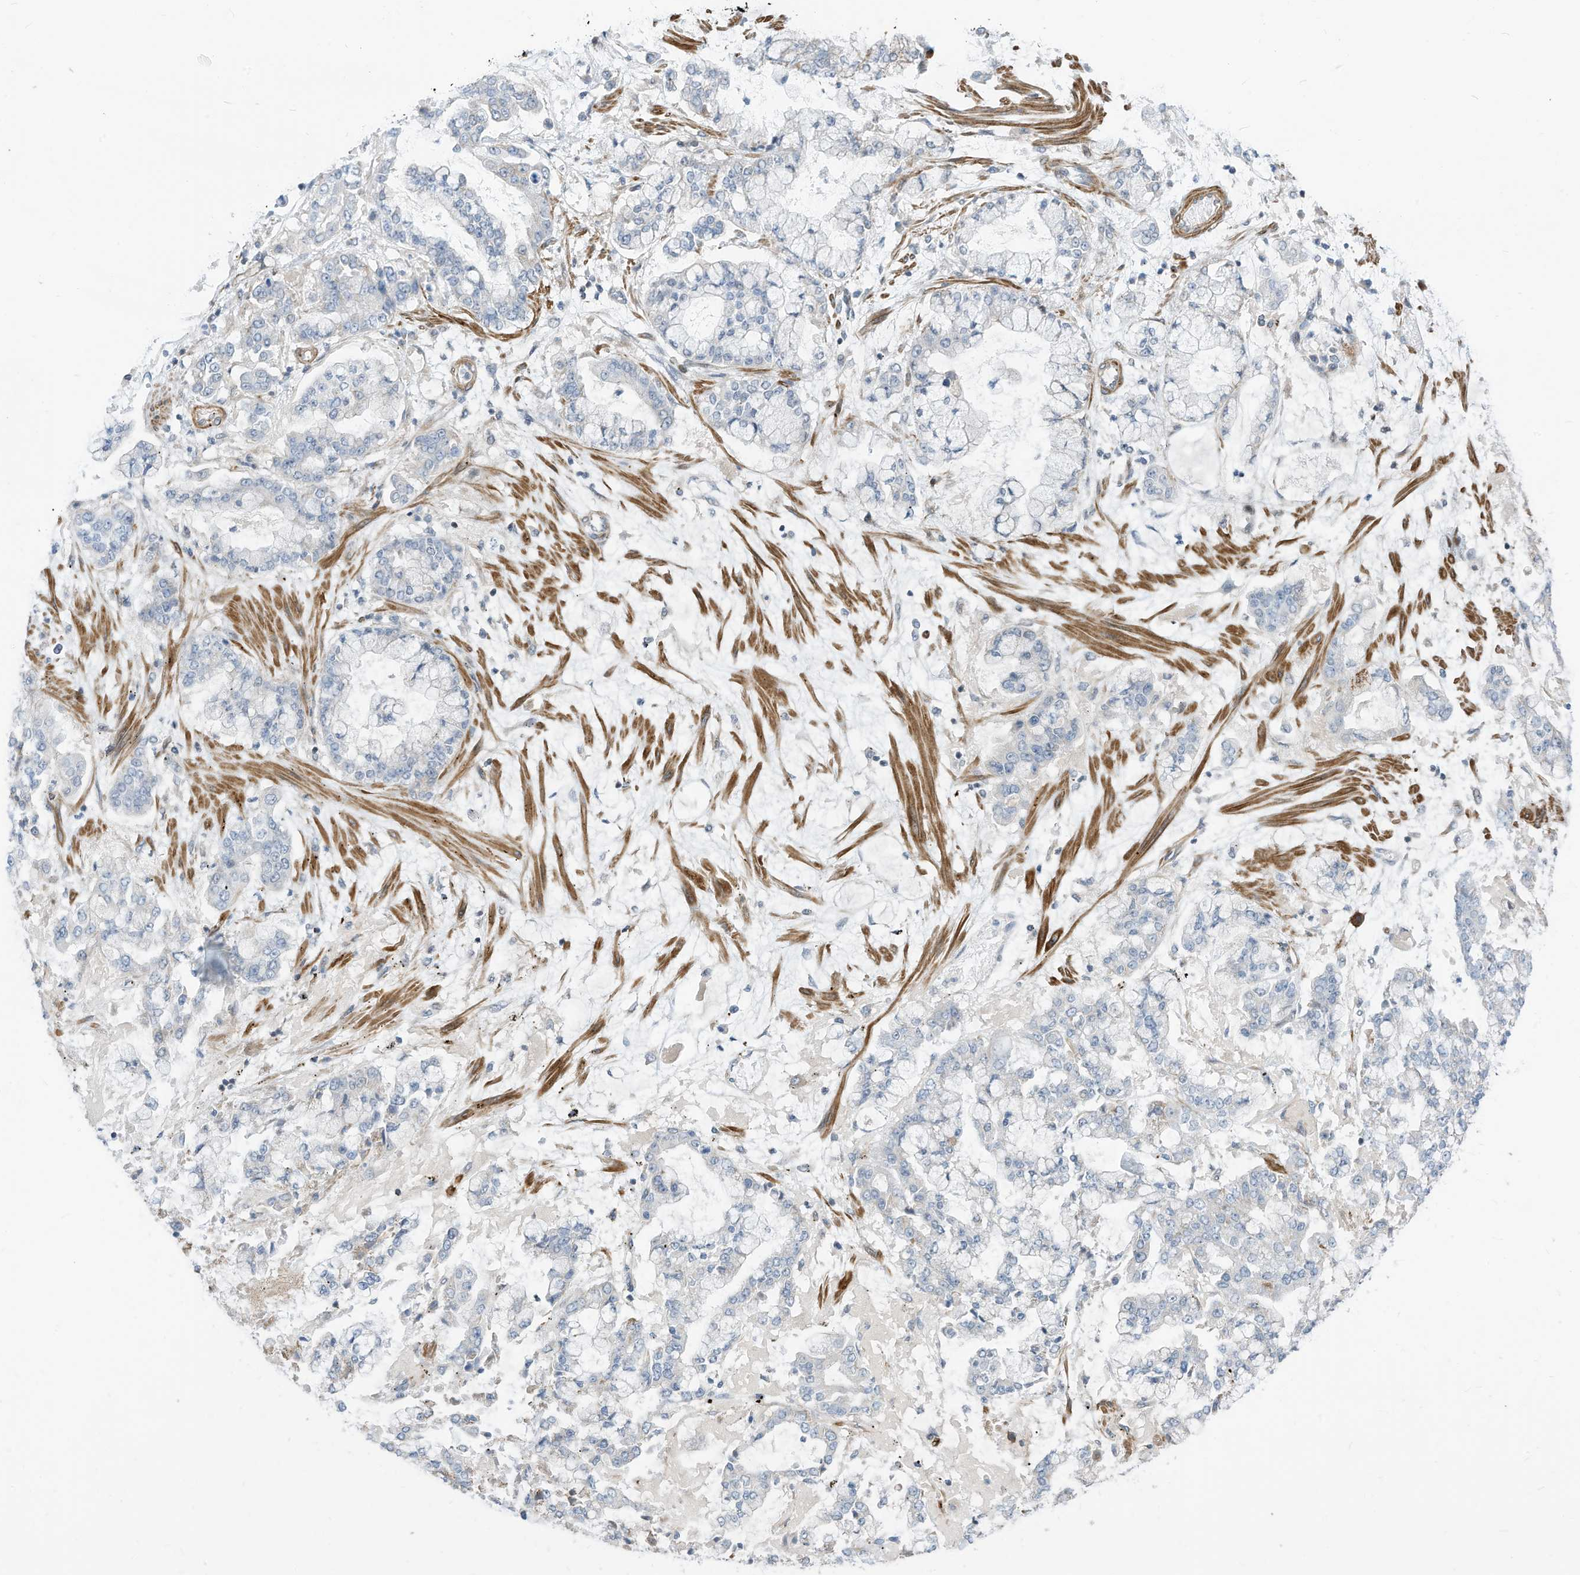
{"staining": {"intensity": "negative", "quantity": "none", "location": "none"}, "tissue": "stomach cancer", "cell_type": "Tumor cells", "image_type": "cancer", "snomed": [{"axis": "morphology", "description": "Normal tissue, NOS"}, {"axis": "morphology", "description": "Adenocarcinoma, NOS"}, {"axis": "topography", "description": "Stomach, upper"}, {"axis": "topography", "description": "Stomach"}], "caption": "The photomicrograph displays no staining of tumor cells in adenocarcinoma (stomach).", "gene": "GPATCH3", "patient": {"sex": "male", "age": 76}}